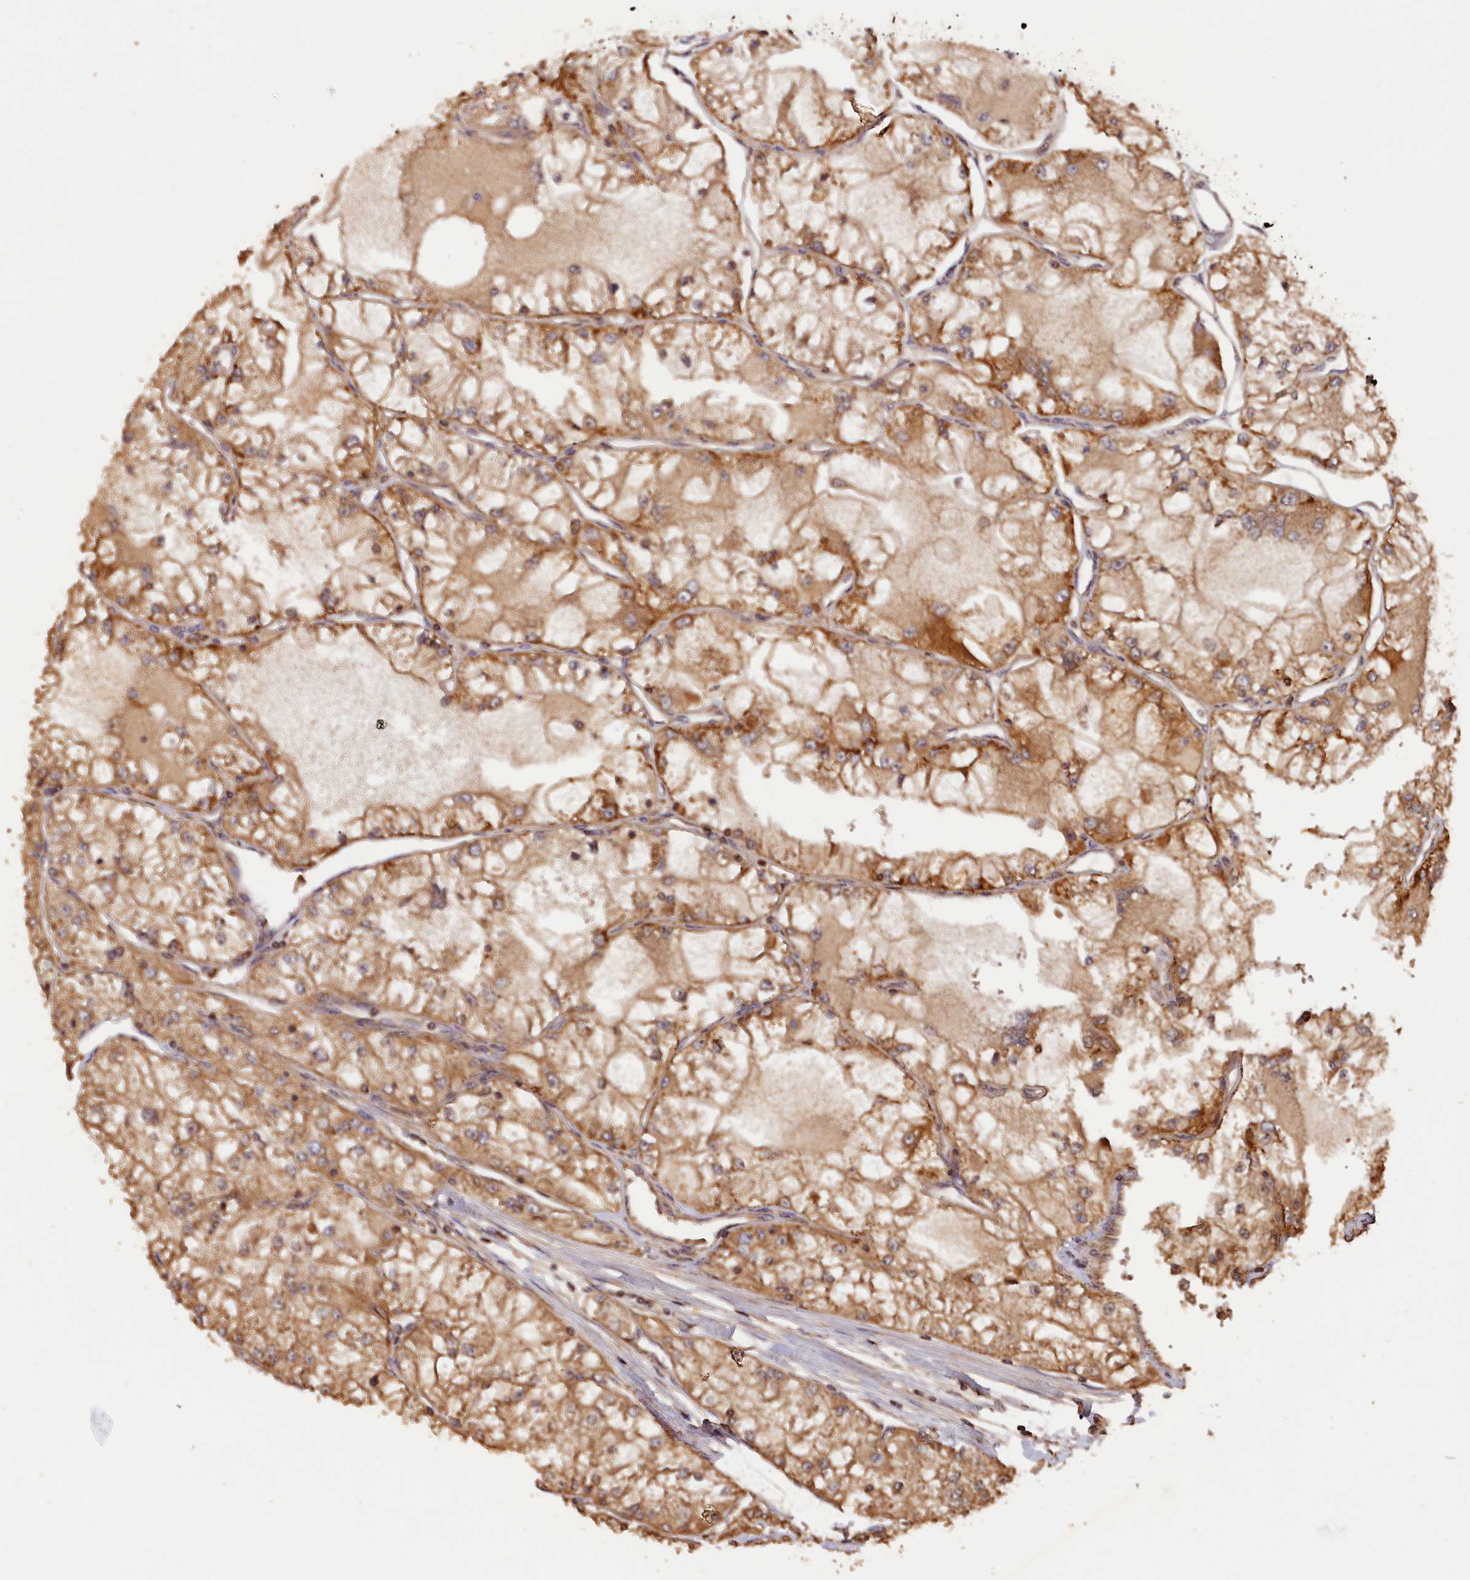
{"staining": {"intensity": "moderate", "quantity": ">75%", "location": "cytoplasmic/membranous"}, "tissue": "renal cancer", "cell_type": "Tumor cells", "image_type": "cancer", "snomed": [{"axis": "morphology", "description": "Adenocarcinoma, NOS"}, {"axis": "topography", "description": "Kidney"}], "caption": "A brown stain shows moderate cytoplasmic/membranous expression of a protein in human renal cancer (adenocarcinoma) tumor cells.", "gene": "HMOX2", "patient": {"sex": "female", "age": 72}}